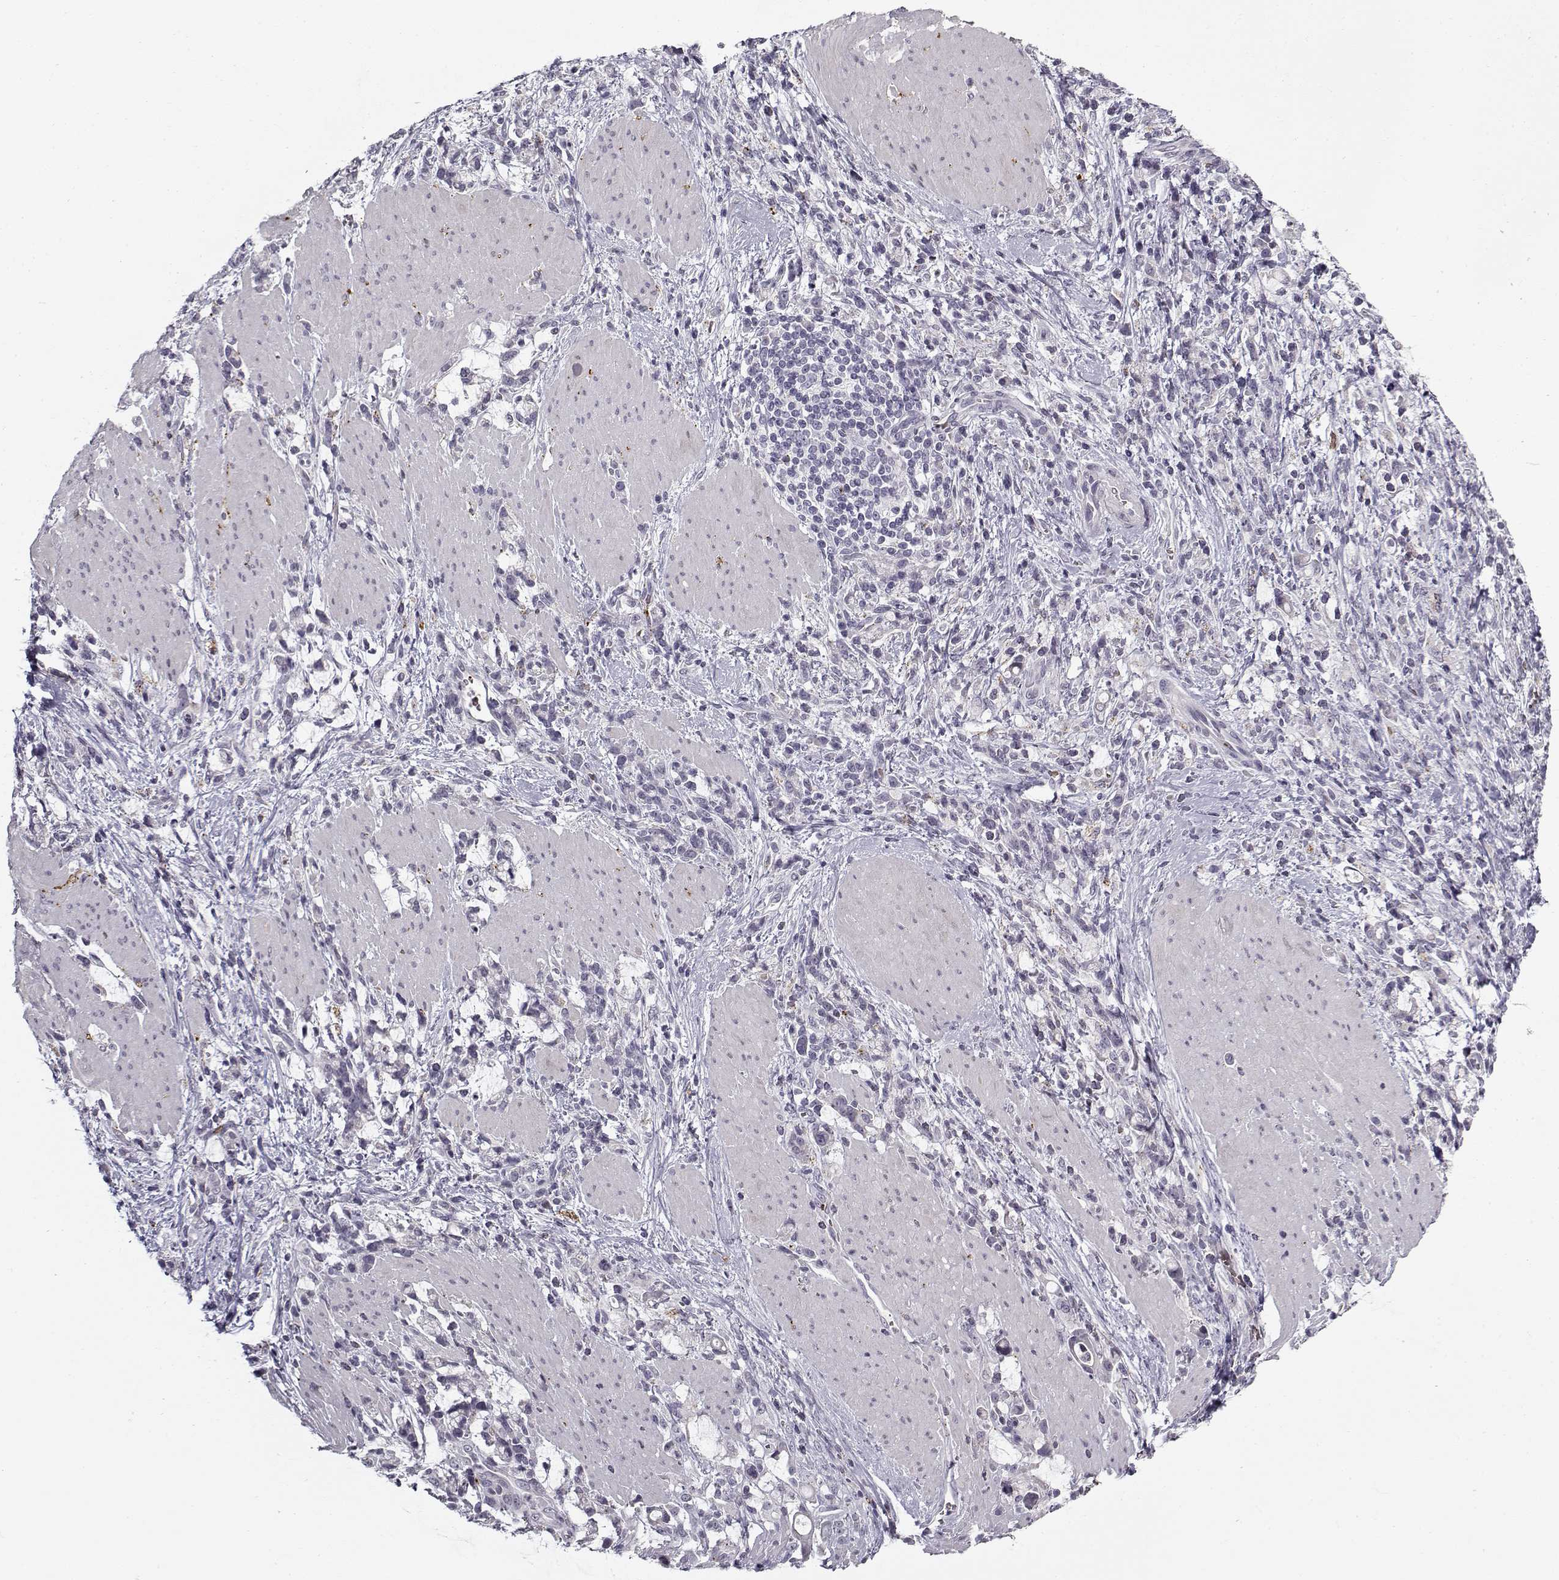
{"staining": {"intensity": "negative", "quantity": "none", "location": "none"}, "tissue": "stomach cancer", "cell_type": "Tumor cells", "image_type": "cancer", "snomed": [{"axis": "morphology", "description": "Adenocarcinoma, NOS"}, {"axis": "topography", "description": "Stomach"}], "caption": "The photomicrograph shows no staining of tumor cells in adenocarcinoma (stomach). (DAB (3,3'-diaminobenzidine) IHC, high magnification).", "gene": "SNCA", "patient": {"sex": "female", "age": 57}}